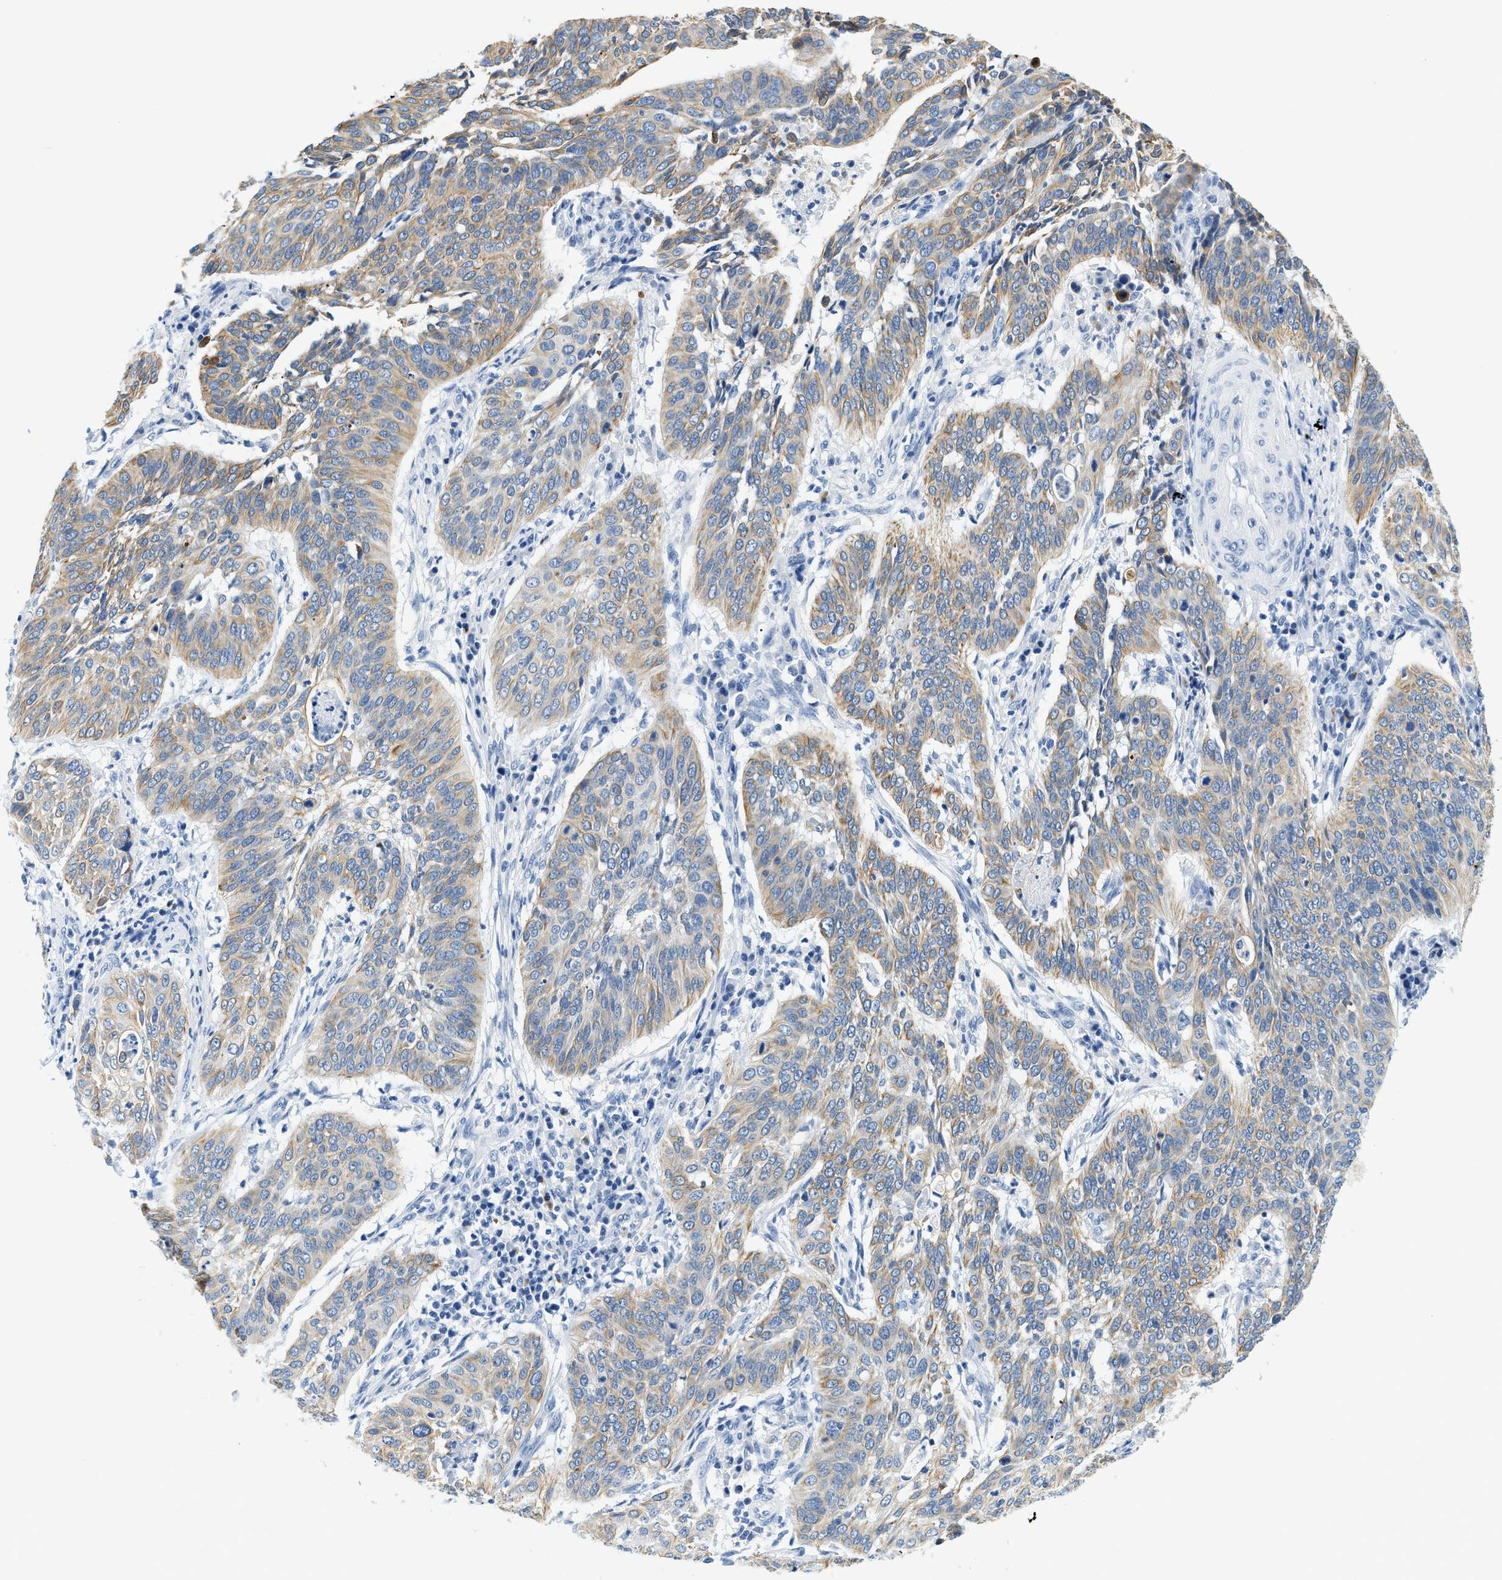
{"staining": {"intensity": "moderate", "quantity": "25%-75%", "location": "cytoplasmic/membranous"}, "tissue": "cervical cancer", "cell_type": "Tumor cells", "image_type": "cancer", "snomed": [{"axis": "morphology", "description": "Normal tissue, NOS"}, {"axis": "morphology", "description": "Squamous cell carcinoma, NOS"}, {"axis": "topography", "description": "Cervix"}], "caption": "This photomicrograph exhibits IHC staining of squamous cell carcinoma (cervical), with medium moderate cytoplasmic/membranous expression in approximately 25%-75% of tumor cells.", "gene": "STXBP2", "patient": {"sex": "female", "age": 39}}